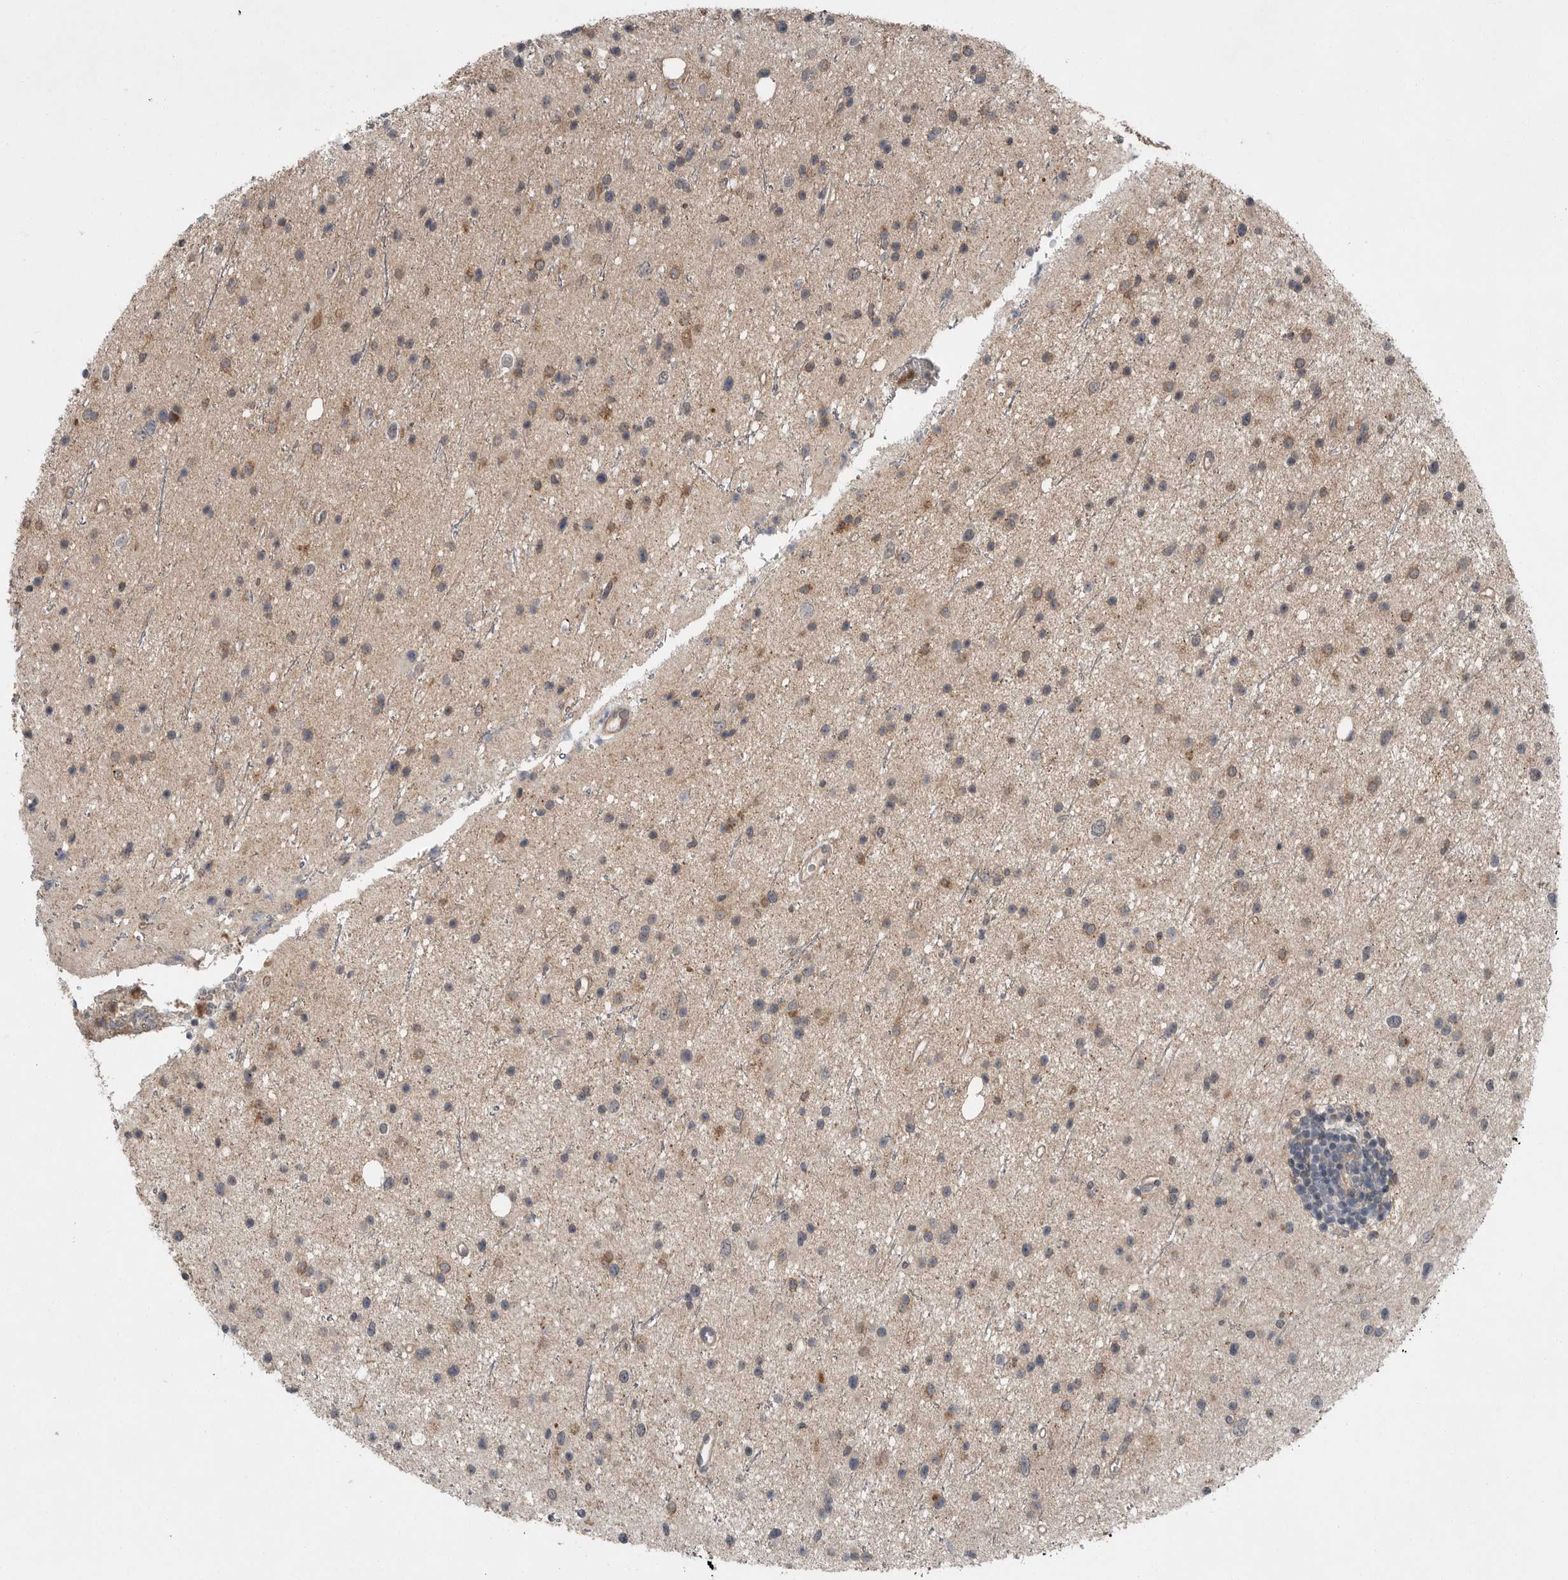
{"staining": {"intensity": "weak", "quantity": "25%-75%", "location": "cytoplasmic/membranous"}, "tissue": "glioma", "cell_type": "Tumor cells", "image_type": "cancer", "snomed": [{"axis": "morphology", "description": "Glioma, malignant, Low grade"}, {"axis": "topography", "description": "Cerebral cortex"}], "caption": "This histopathology image exhibits glioma stained with immunohistochemistry (IHC) to label a protein in brown. The cytoplasmic/membranous of tumor cells show weak positivity for the protein. Nuclei are counter-stained blue.", "gene": "SCP2", "patient": {"sex": "female", "age": 39}}